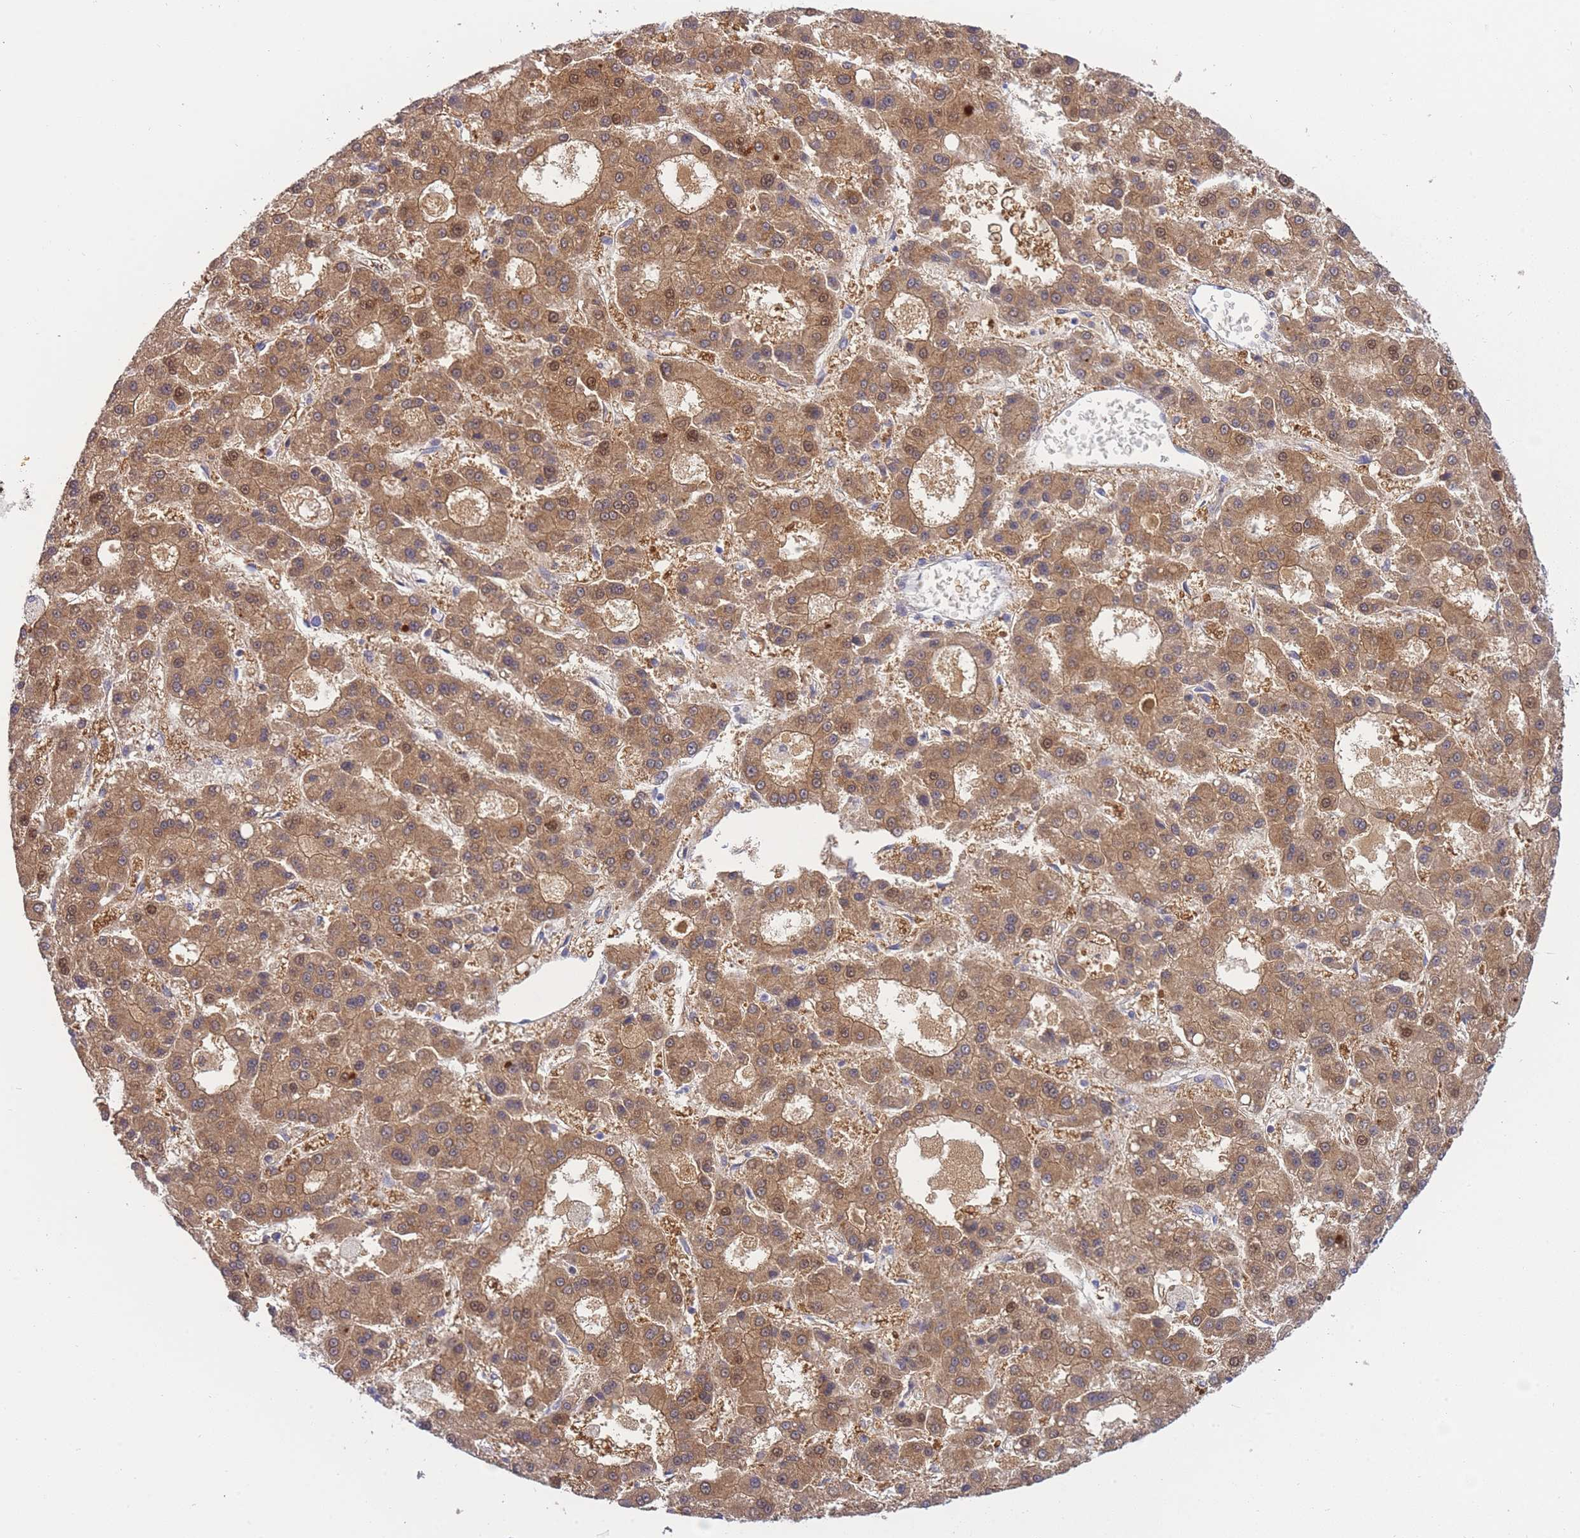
{"staining": {"intensity": "moderate", "quantity": ">75%", "location": "cytoplasmic/membranous,nuclear"}, "tissue": "liver cancer", "cell_type": "Tumor cells", "image_type": "cancer", "snomed": [{"axis": "morphology", "description": "Carcinoma, Hepatocellular, NOS"}, {"axis": "topography", "description": "Liver"}], "caption": "Tumor cells demonstrate medium levels of moderate cytoplasmic/membranous and nuclear positivity in approximately >75% of cells in human liver cancer (hepatocellular carcinoma). Ihc stains the protein in brown and the nuclei are stained blue.", "gene": "PRR23B", "patient": {"sex": "male", "age": 70}}